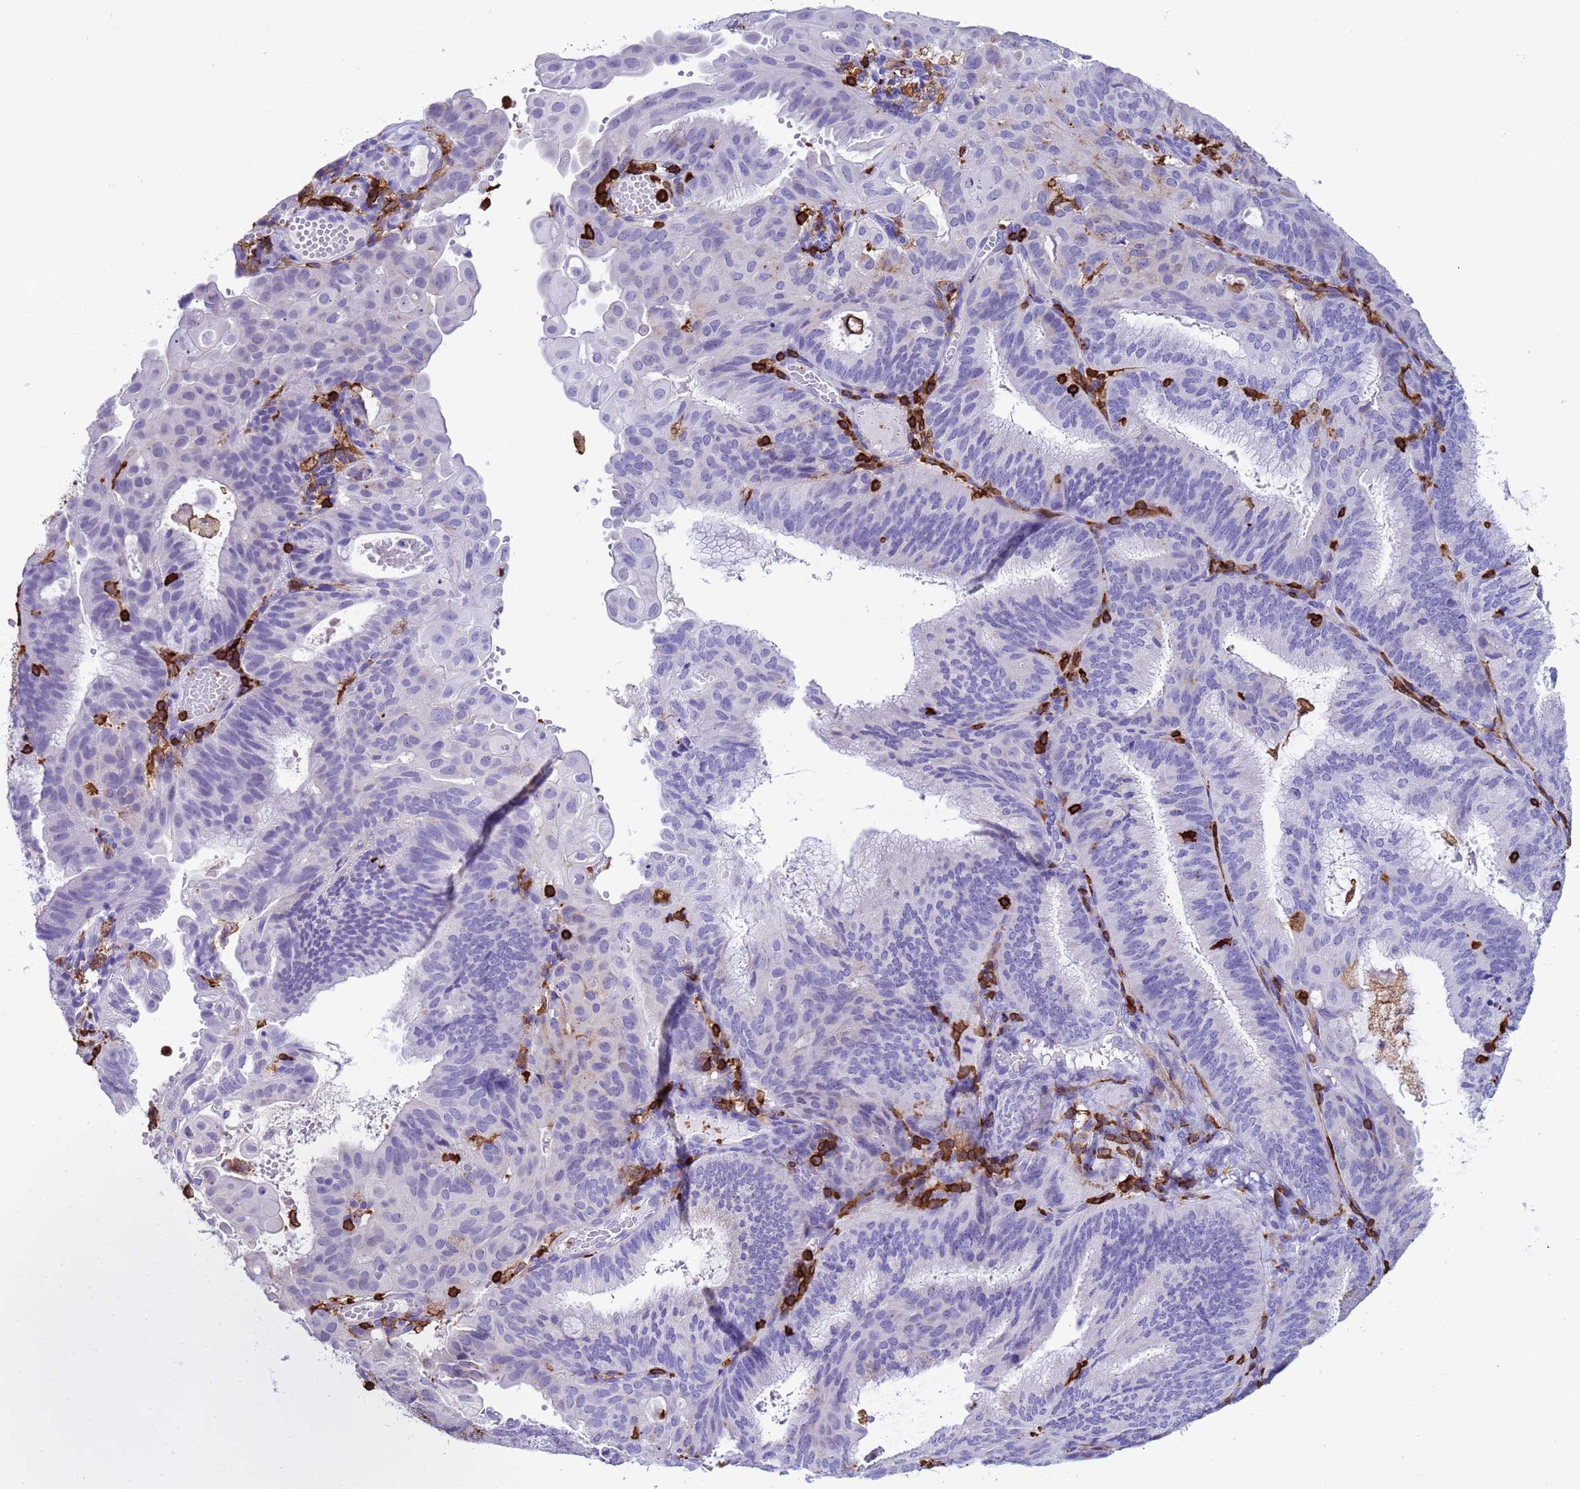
{"staining": {"intensity": "negative", "quantity": "none", "location": "none"}, "tissue": "endometrial cancer", "cell_type": "Tumor cells", "image_type": "cancer", "snomed": [{"axis": "morphology", "description": "Adenocarcinoma, NOS"}, {"axis": "topography", "description": "Endometrium"}], "caption": "A histopathology image of endometrial adenocarcinoma stained for a protein displays no brown staining in tumor cells.", "gene": "IRF5", "patient": {"sex": "female", "age": 49}}